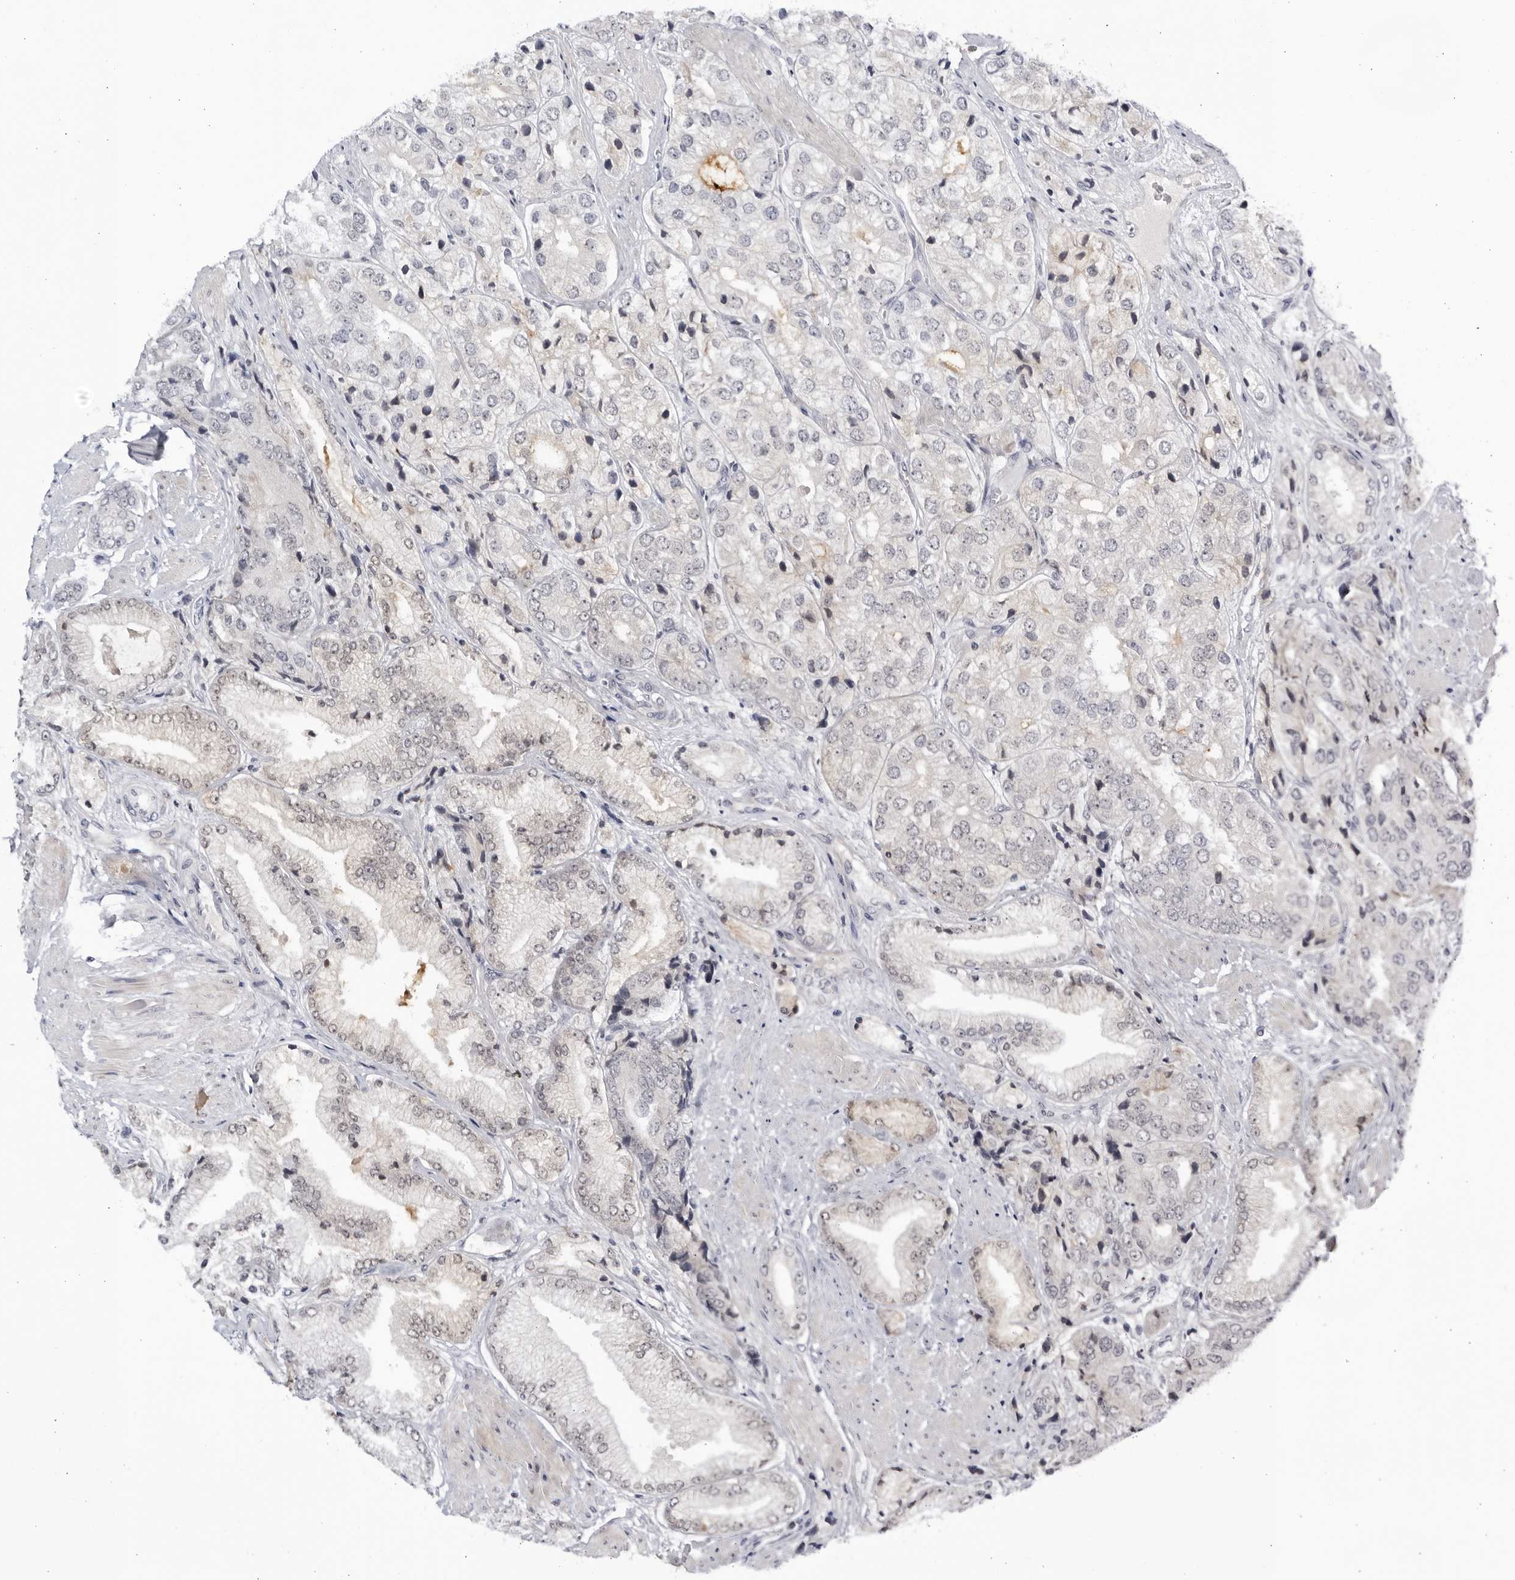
{"staining": {"intensity": "moderate", "quantity": "<25%", "location": "cytoplasmic/membranous"}, "tissue": "prostate cancer", "cell_type": "Tumor cells", "image_type": "cancer", "snomed": [{"axis": "morphology", "description": "Adenocarcinoma, High grade"}, {"axis": "topography", "description": "Prostate"}], "caption": "Human prostate adenocarcinoma (high-grade) stained with a protein marker reveals moderate staining in tumor cells.", "gene": "CNBD1", "patient": {"sex": "male", "age": 50}}